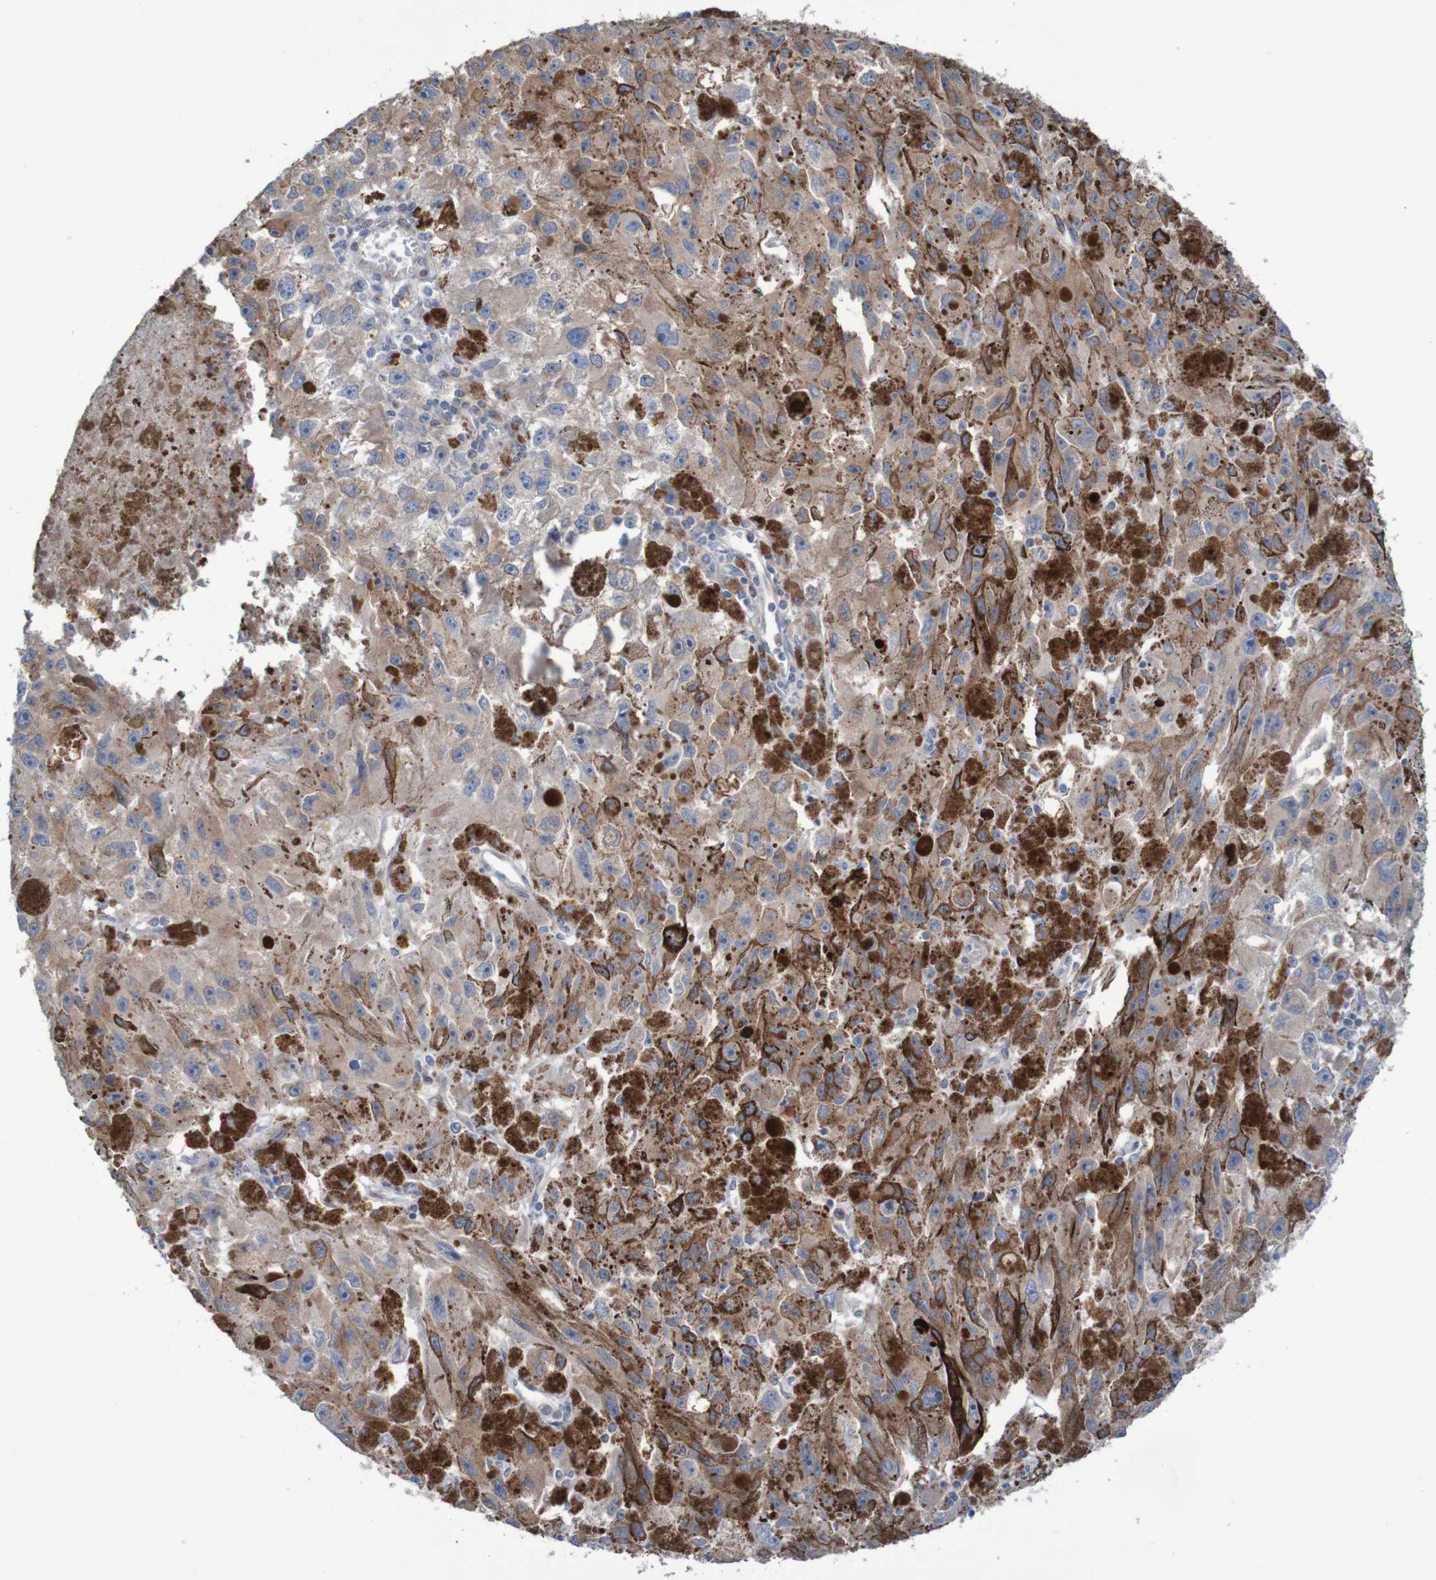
{"staining": {"intensity": "moderate", "quantity": ">75%", "location": "cytoplasmic/membranous"}, "tissue": "melanoma", "cell_type": "Tumor cells", "image_type": "cancer", "snomed": [{"axis": "morphology", "description": "Malignant melanoma, NOS"}, {"axis": "topography", "description": "Skin"}], "caption": "The image shows immunohistochemical staining of malignant melanoma. There is moderate cytoplasmic/membranous positivity is seen in approximately >75% of tumor cells. (Stains: DAB in brown, nuclei in blue, Microscopy: brightfield microscopy at high magnification).", "gene": "ANGPT4", "patient": {"sex": "female", "age": 104}}